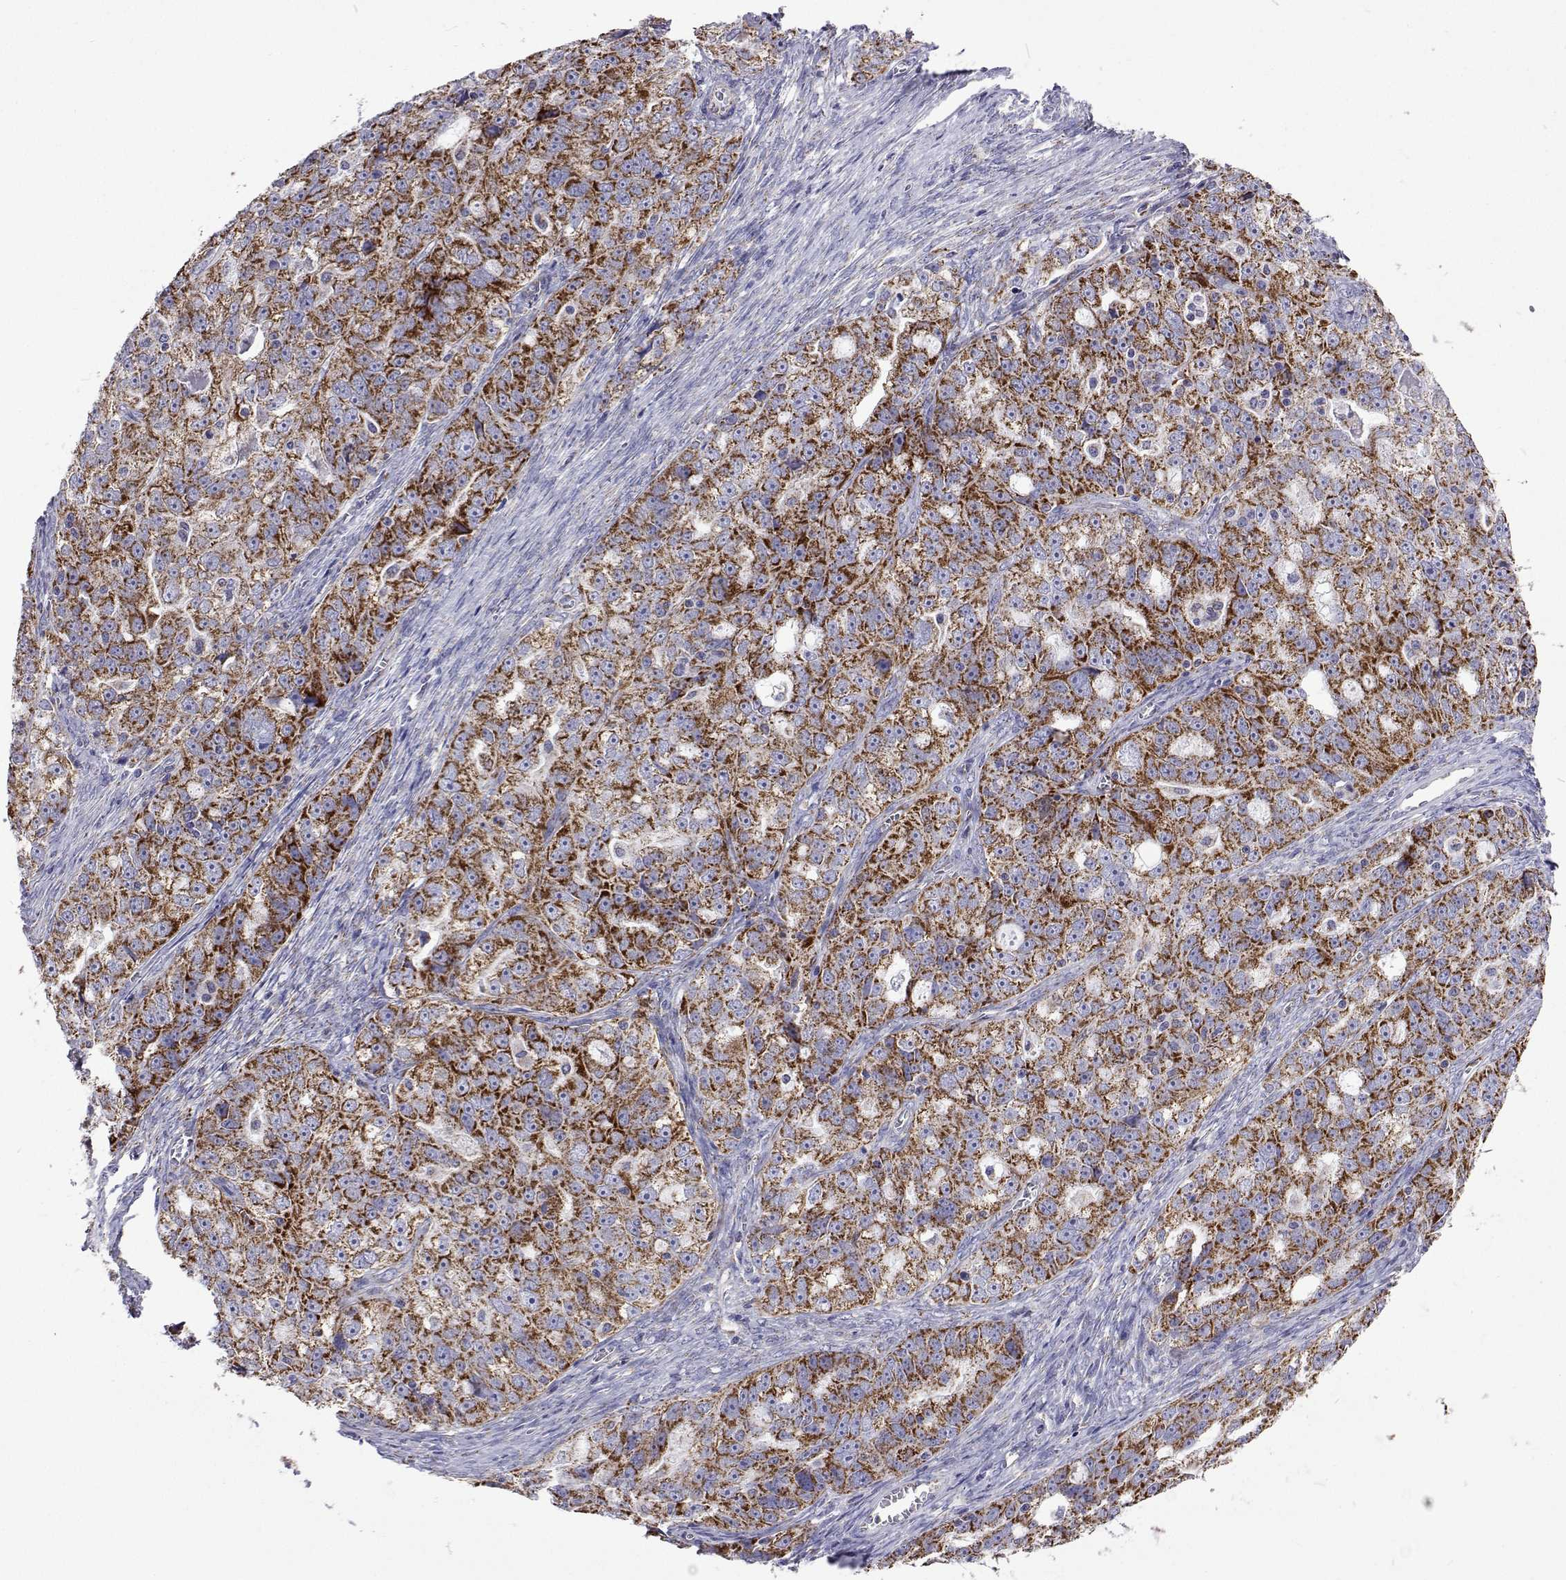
{"staining": {"intensity": "strong", "quantity": ">75%", "location": "cytoplasmic/membranous"}, "tissue": "ovarian cancer", "cell_type": "Tumor cells", "image_type": "cancer", "snomed": [{"axis": "morphology", "description": "Cystadenocarcinoma, serous, NOS"}, {"axis": "topography", "description": "Ovary"}], "caption": "Human ovarian serous cystadenocarcinoma stained for a protein (brown) shows strong cytoplasmic/membranous positive staining in about >75% of tumor cells.", "gene": "MCCC2", "patient": {"sex": "female", "age": 51}}